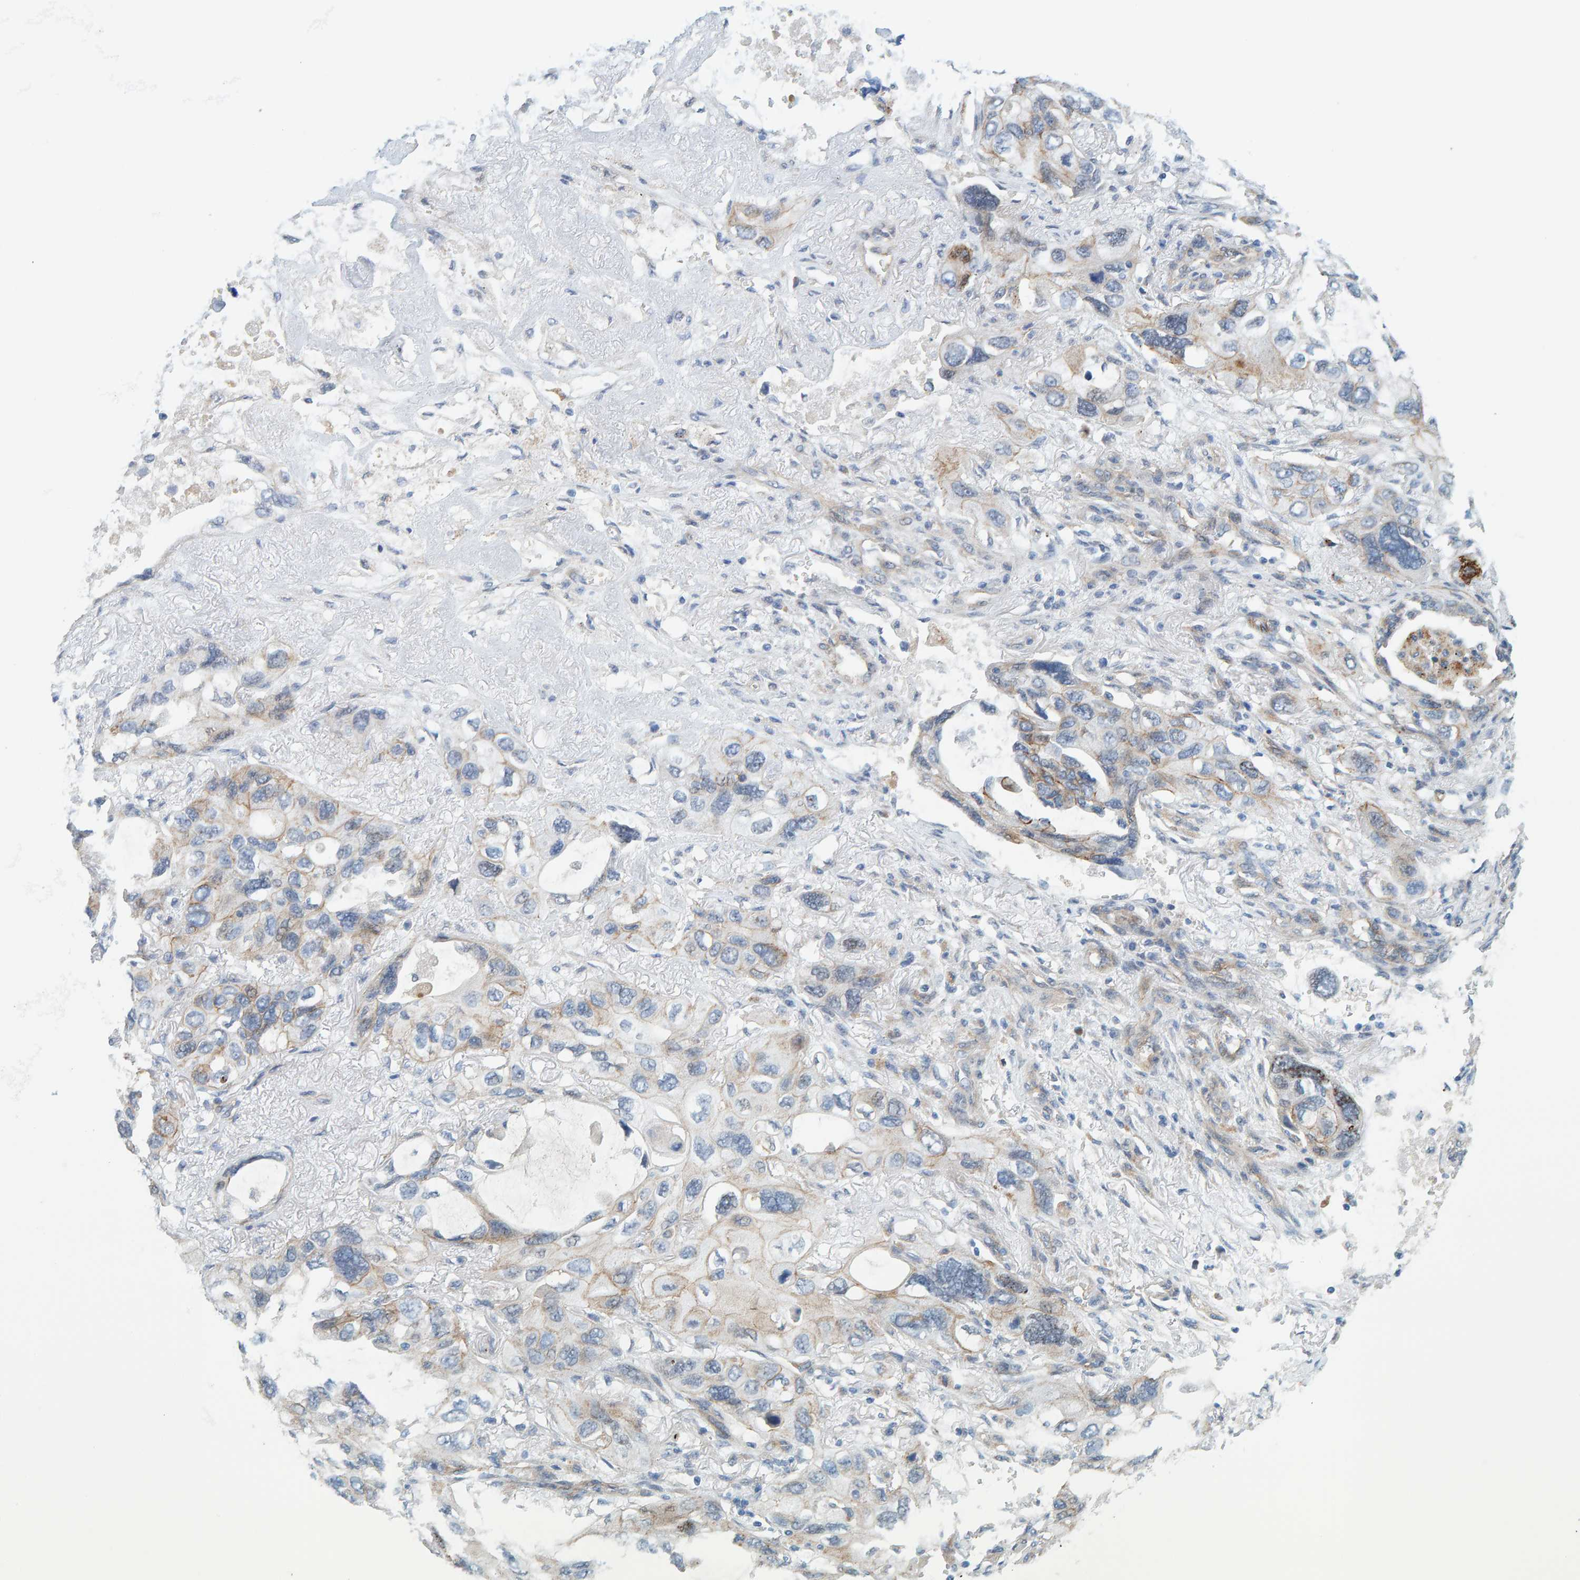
{"staining": {"intensity": "weak", "quantity": "<25%", "location": "cytoplasmic/membranous"}, "tissue": "lung cancer", "cell_type": "Tumor cells", "image_type": "cancer", "snomed": [{"axis": "morphology", "description": "Squamous cell carcinoma, NOS"}, {"axis": "topography", "description": "Lung"}], "caption": "Immunohistochemical staining of lung cancer reveals no significant expression in tumor cells.", "gene": "KRBA2", "patient": {"sex": "female", "age": 73}}